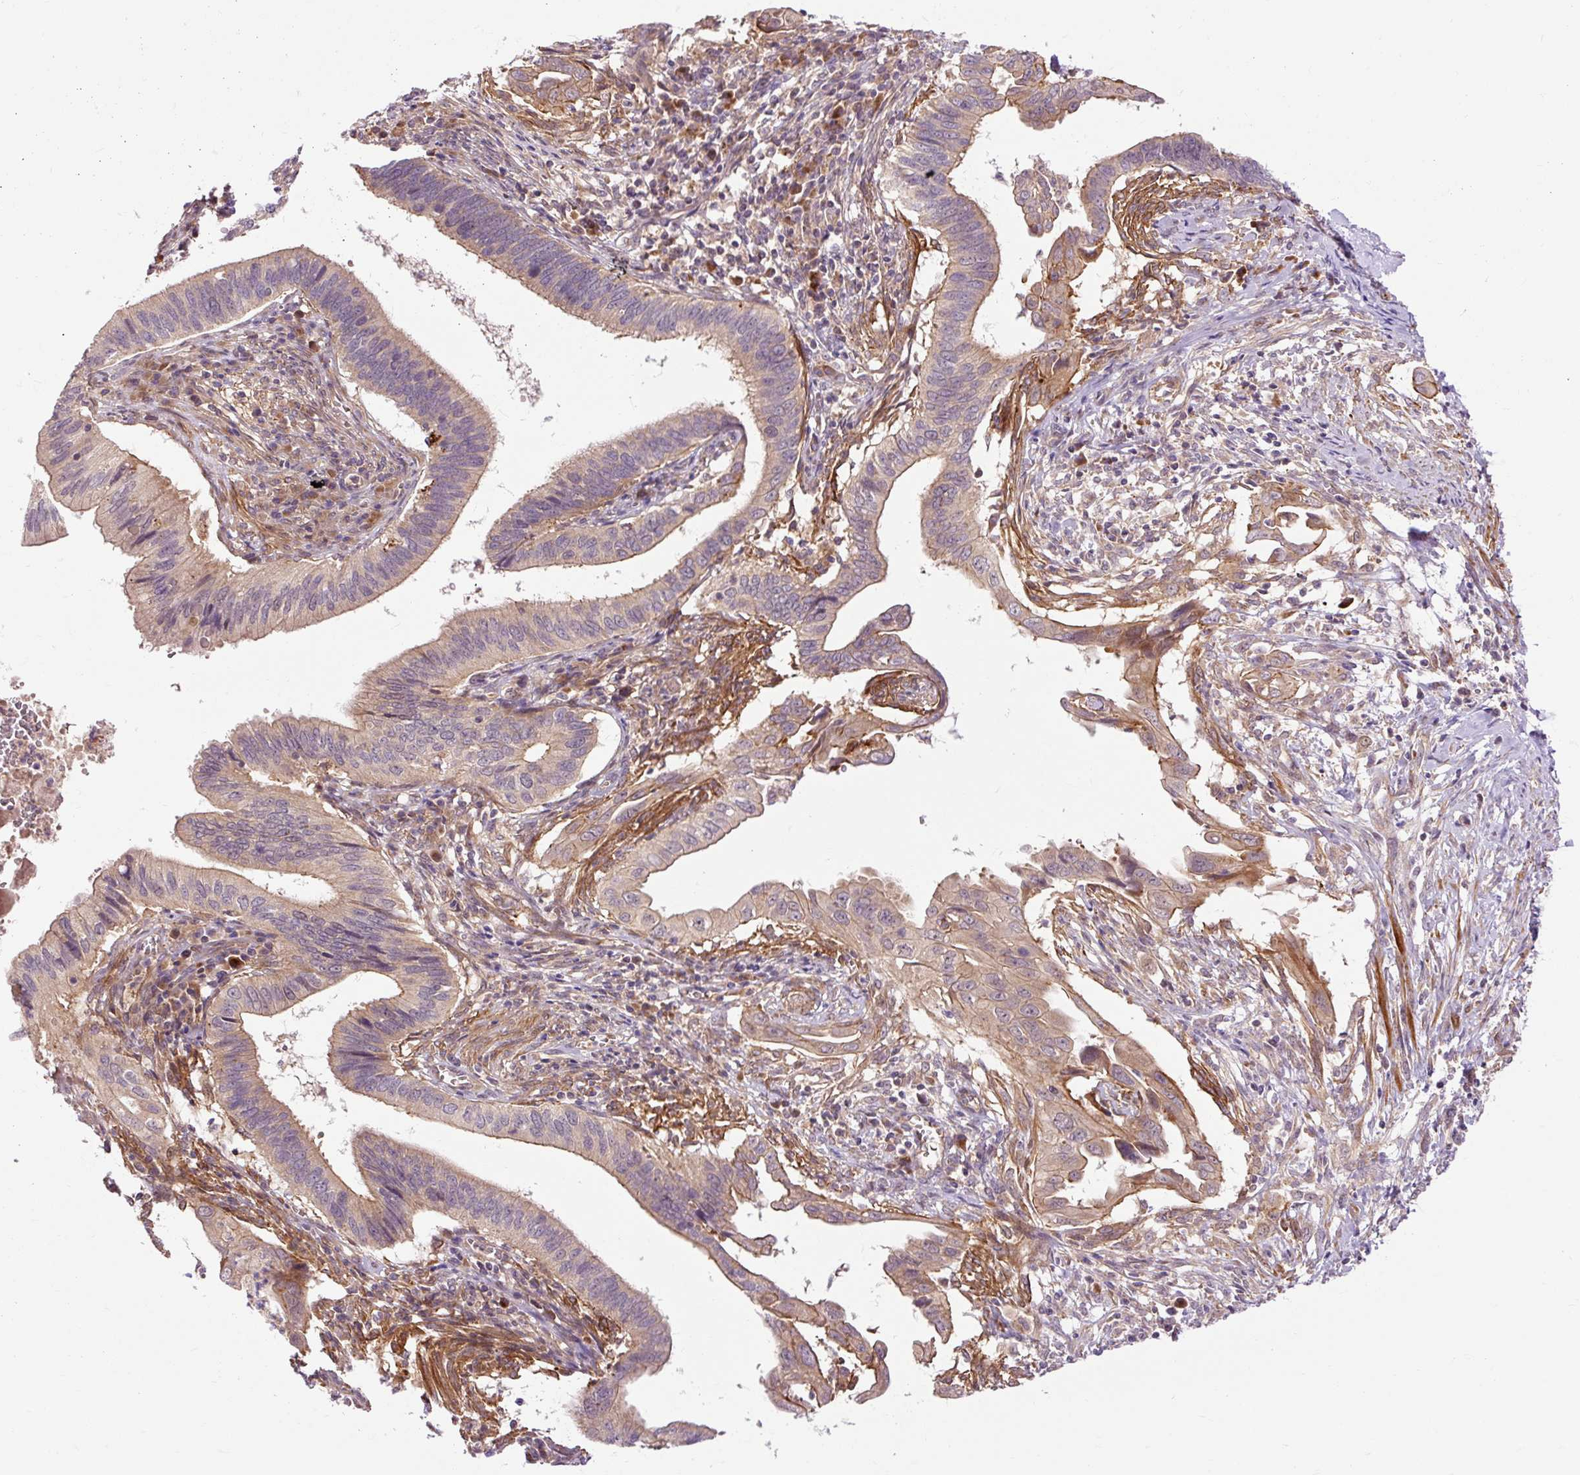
{"staining": {"intensity": "weak", "quantity": "25%-75%", "location": "cytoplasmic/membranous"}, "tissue": "cervical cancer", "cell_type": "Tumor cells", "image_type": "cancer", "snomed": [{"axis": "morphology", "description": "Adenocarcinoma, NOS"}, {"axis": "topography", "description": "Cervix"}], "caption": "High-power microscopy captured an IHC photomicrograph of cervical adenocarcinoma, revealing weak cytoplasmic/membranous expression in approximately 25%-75% of tumor cells.", "gene": "RIPOR3", "patient": {"sex": "female", "age": 42}}